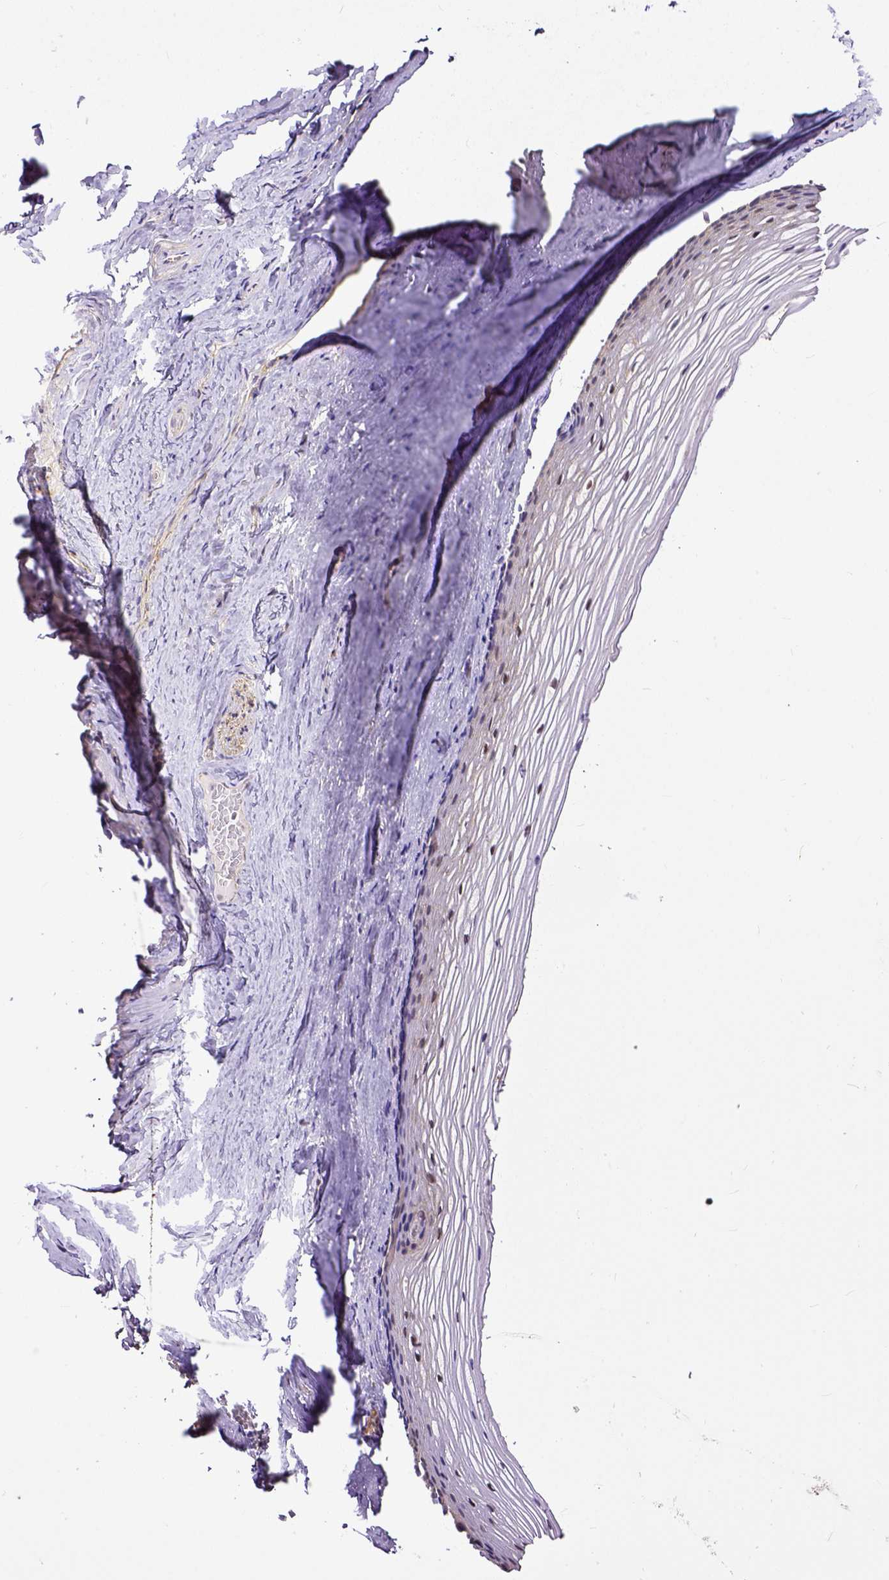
{"staining": {"intensity": "weak", "quantity": "<25%", "location": "nuclear"}, "tissue": "vagina", "cell_type": "Squamous epithelial cells", "image_type": "normal", "snomed": [{"axis": "morphology", "description": "Normal tissue, NOS"}, {"axis": "topography", "description": "Vagina"}], "caption": "This is a micrograph of immunohistochemistry staining of normal vagina, which shows no expression in squamous epithelial cells.", "gene": "DICER1", "patient": {"sex": "female", "age": 52}}